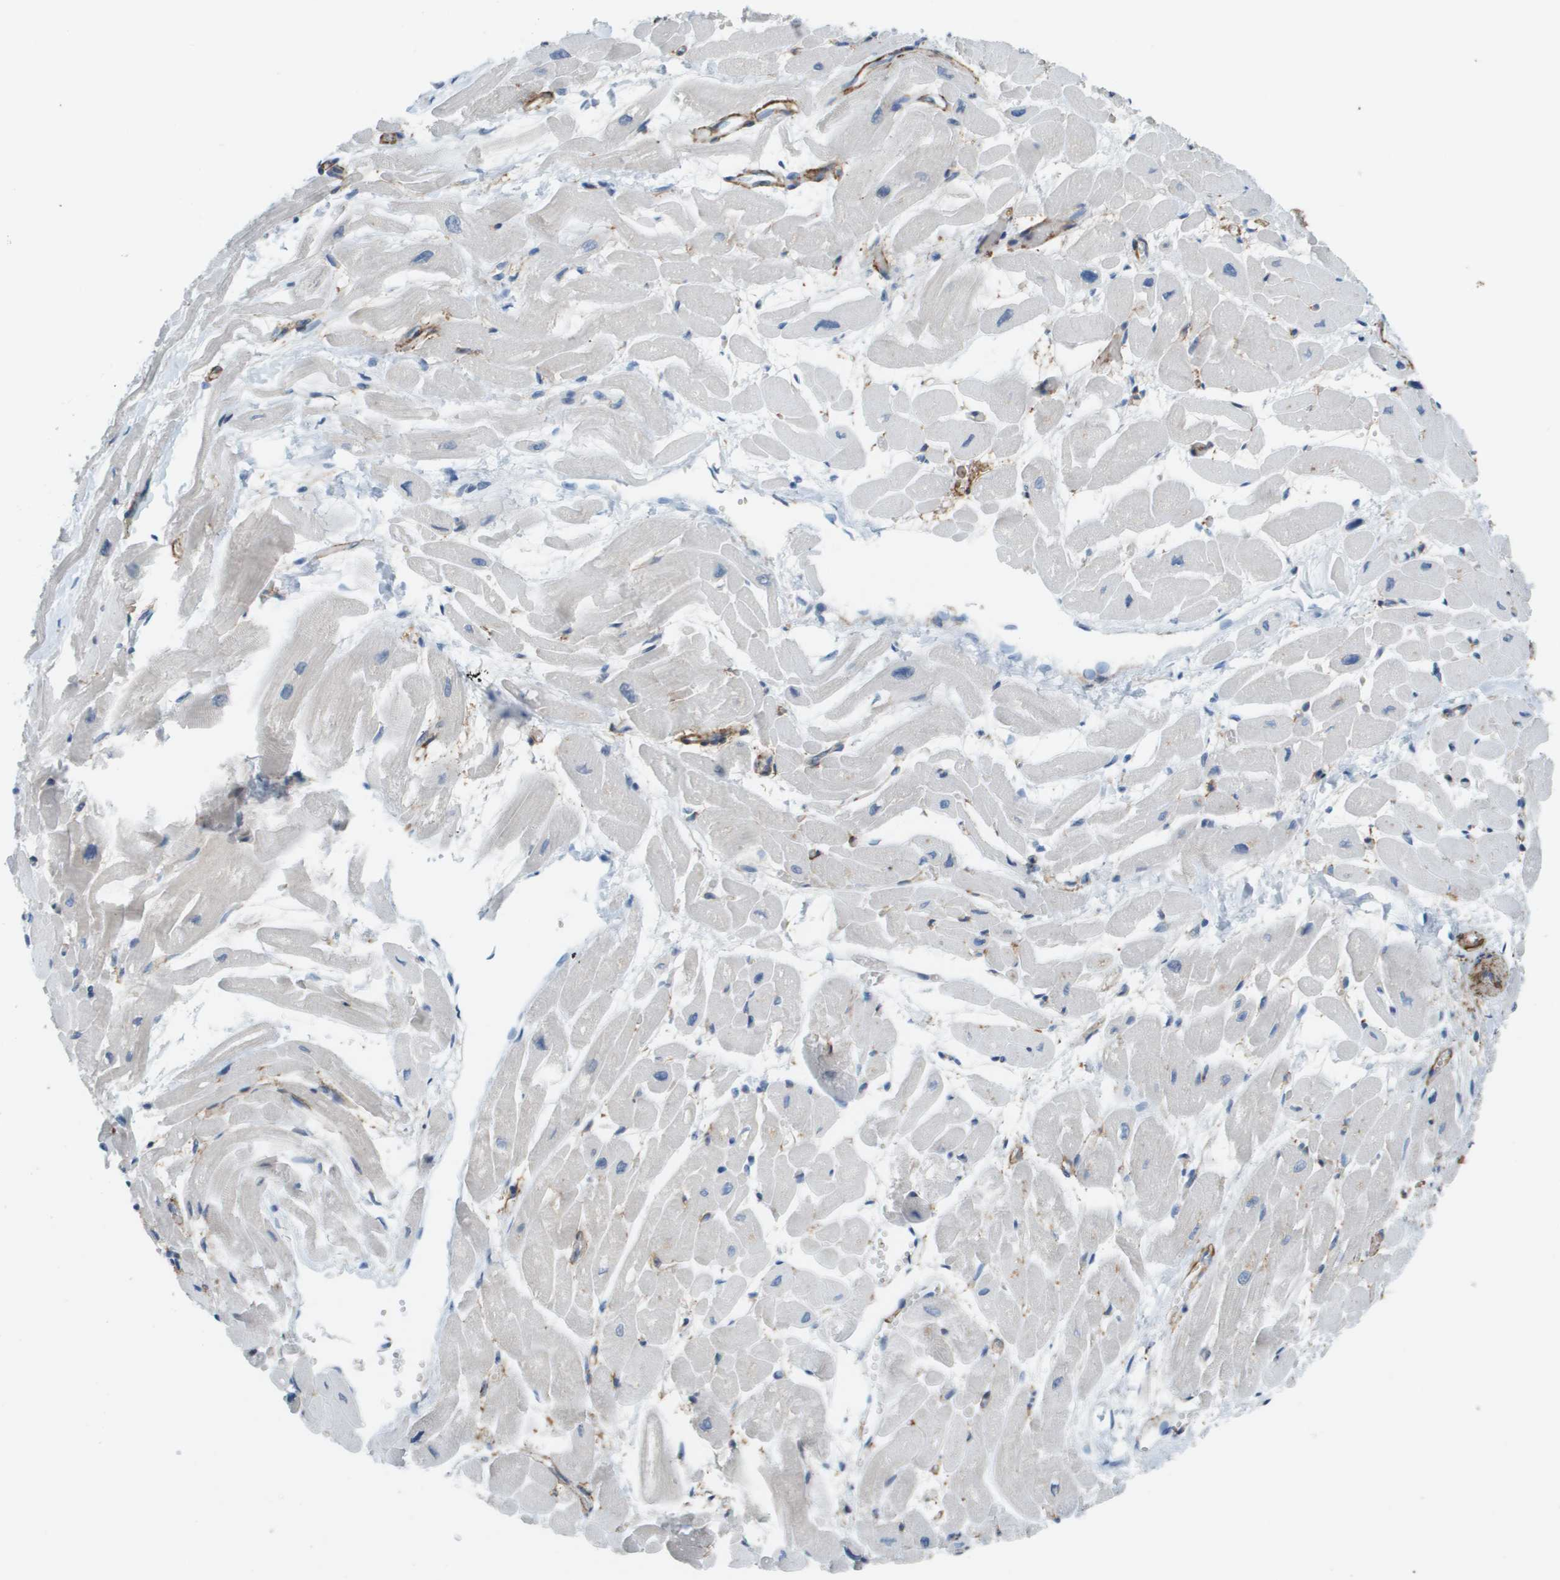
{"staining": {"intensity": "weak", "quantity": "<25%", "location": "cytoplasmic/membranous"}, "tissue": "heart muscle", "cell_type": "Cardiomyocytes", "image_type": "normal", "snomed": [{"axis": "morphology", "description": "Normal tissue, NOS"}, {"axis": "topography", "description": "Heart"}], "caption": "IHC of benign heart muscle reveals no positivity in cardiomyocytes.", "gene": "ZBTB43", "patient": {"sex": "male", "age": 45}}